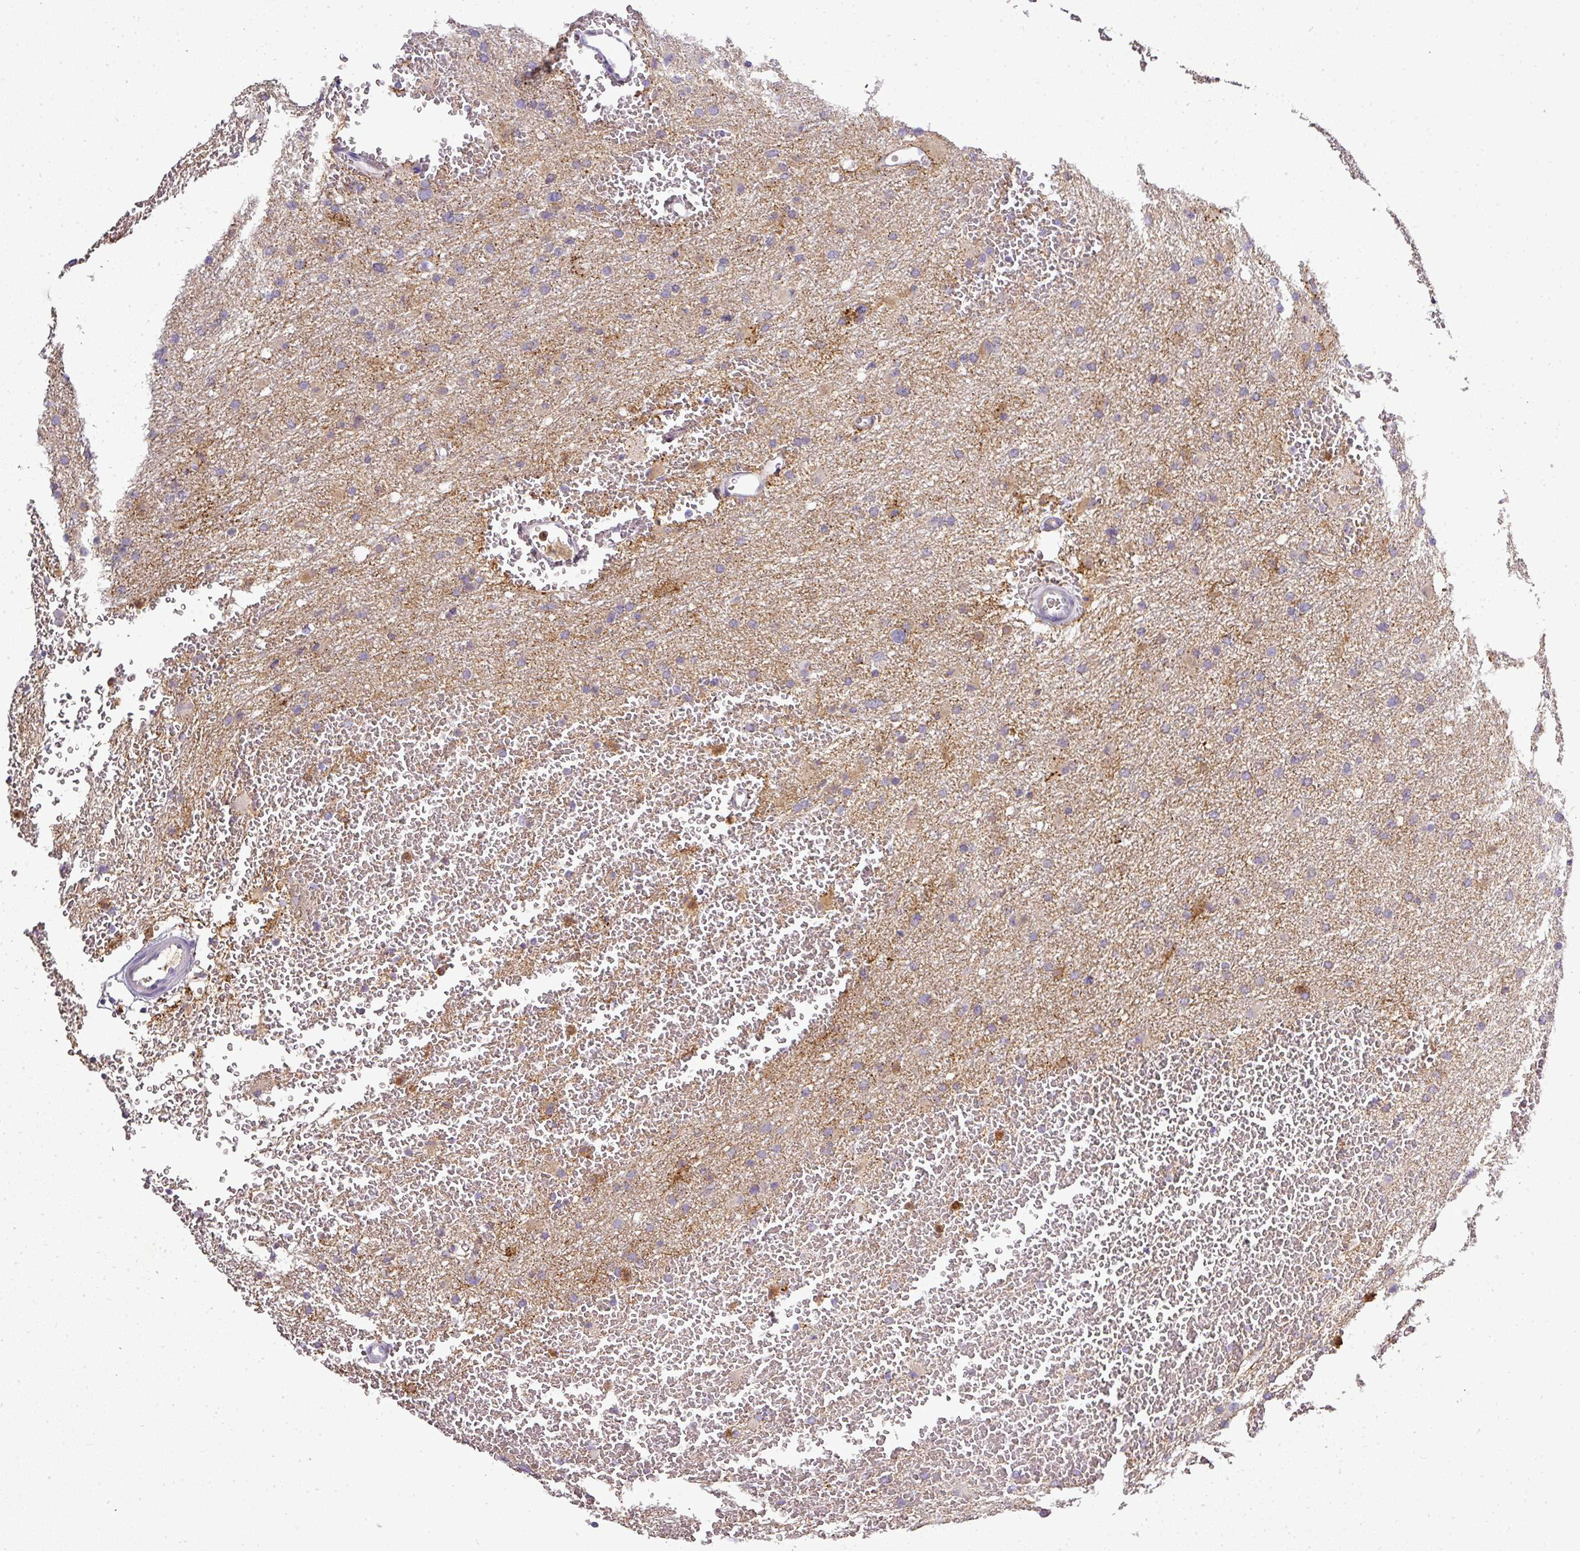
{"staining": {"intensity": "weak", "quantity": "<25%", "location": "cytoplasmic/membranous"}, "tissue": "glioma", "cell_type": "Tumor cells", "image_type": "cancer", "snomed": [{"axis": "morphology", "description": "Glioma, malignant, High grade"}, {"axis": "topography", "description": "Cerebral cortex"}], "caption": "Immunohistochemistry (IHC) micrograph of neoplastic tissue: glioma stained with DAB shows no significant protein expression in tumor cells. (Brightfield microscopy of DAB (3,3'-diaminobenzidine) immunohistochemistry (IHC) at high magnification).", "gene": "CAB39L", "patient": {"sex": "female", "age": 36}}